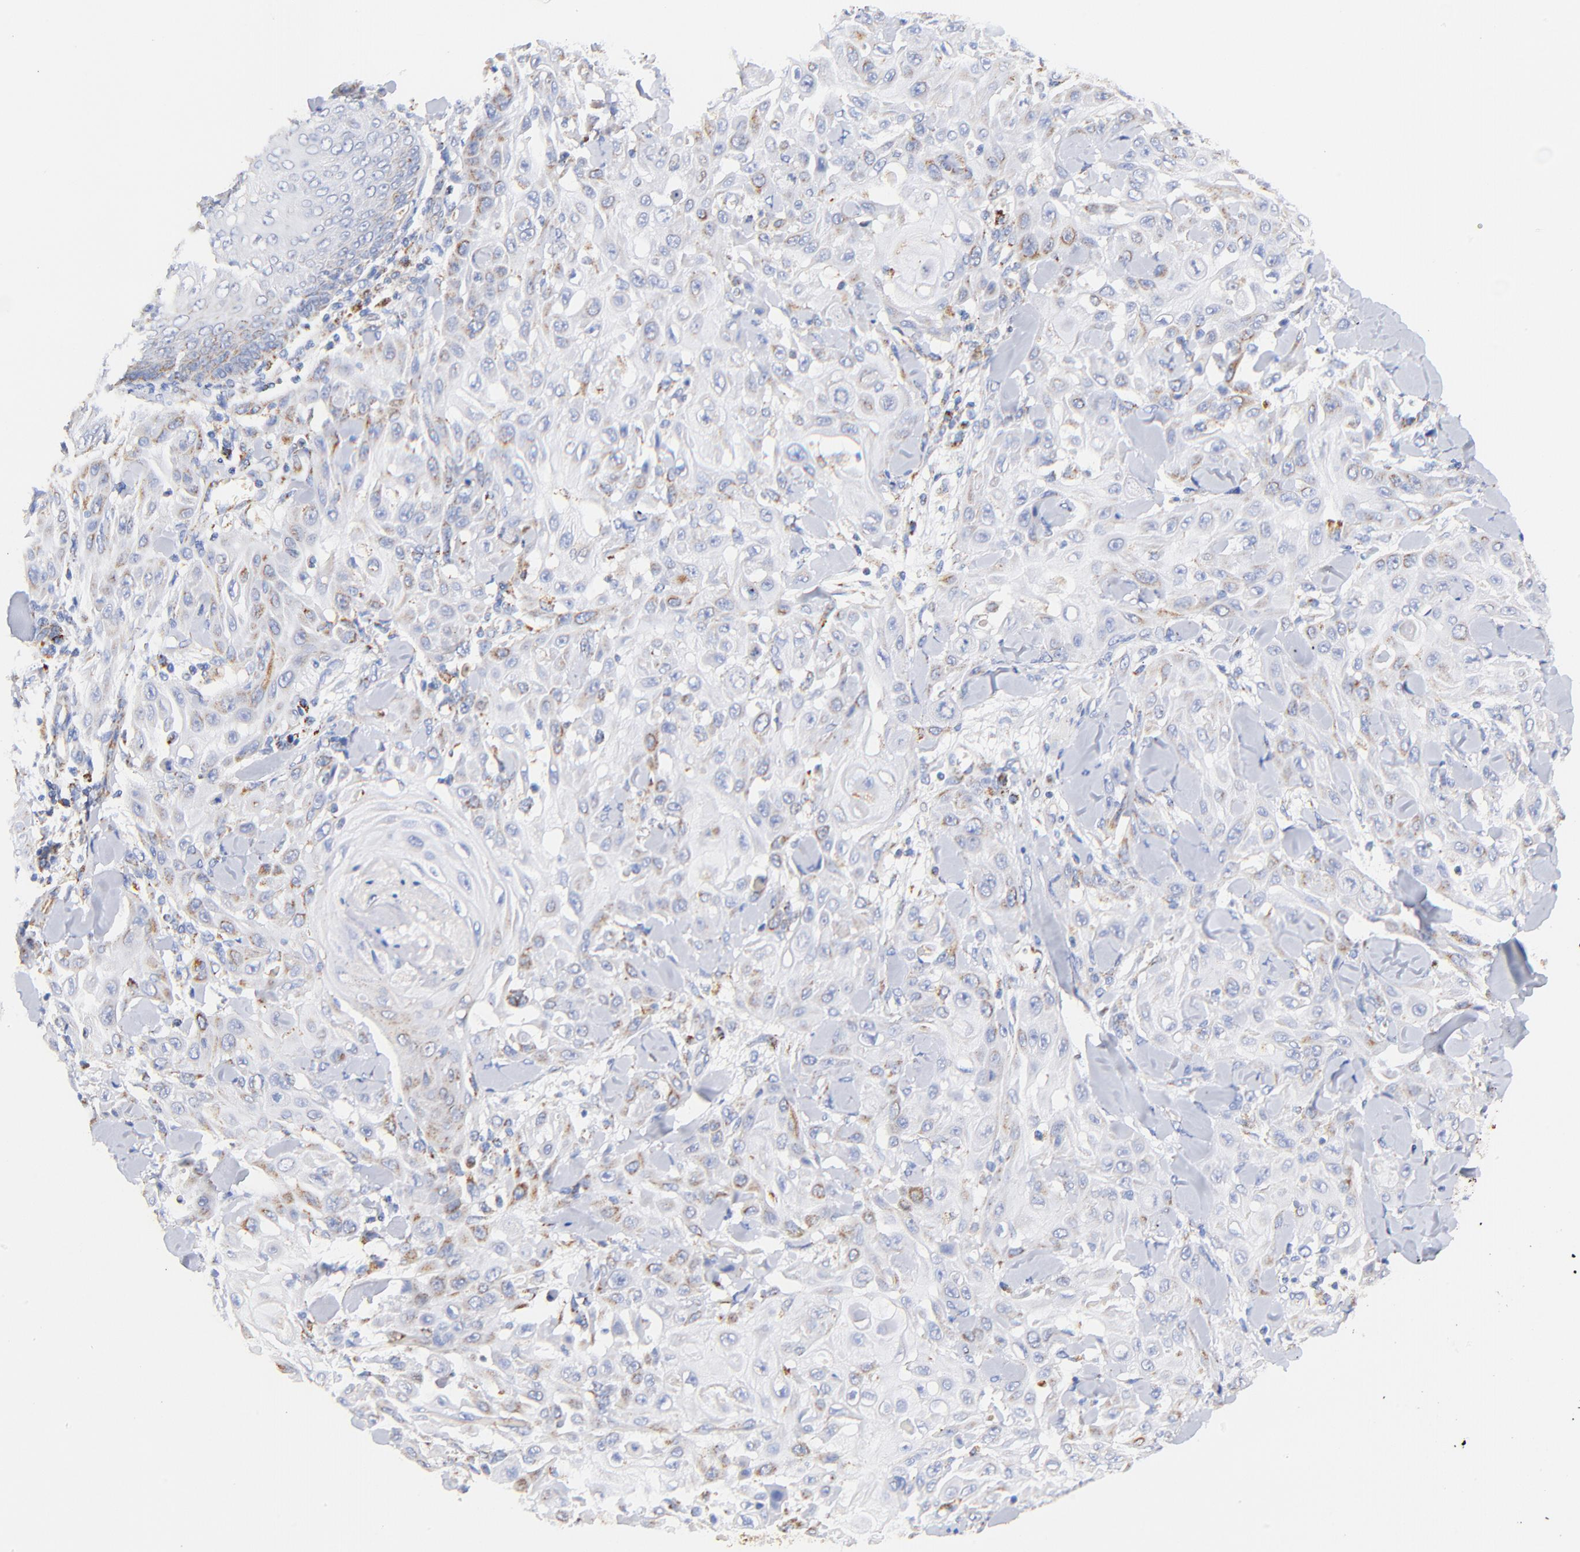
{"staining": {"intensity": "moderate", "quantity": "<25%", "location": "cytoplasmic/membranous"}, "tissue": "skin cancer", "cell_type": "Tumor cells", "image_type": "cancer", "snomed": [{"axis": "morphology", "description": "Squamous cell carcinoma, NOS"}, {"axis": "topography", "description": "Skin"}], "caption": "Immunohistochemical staining of skin cancer (squamous cell carcinoma) exhibits low levels of moderate cytoplasmic/membranous positivity in approximately <25% of tumor cells.", "gene": "ATP5F1D", "patient": {"sex": "male", "age": 24}}